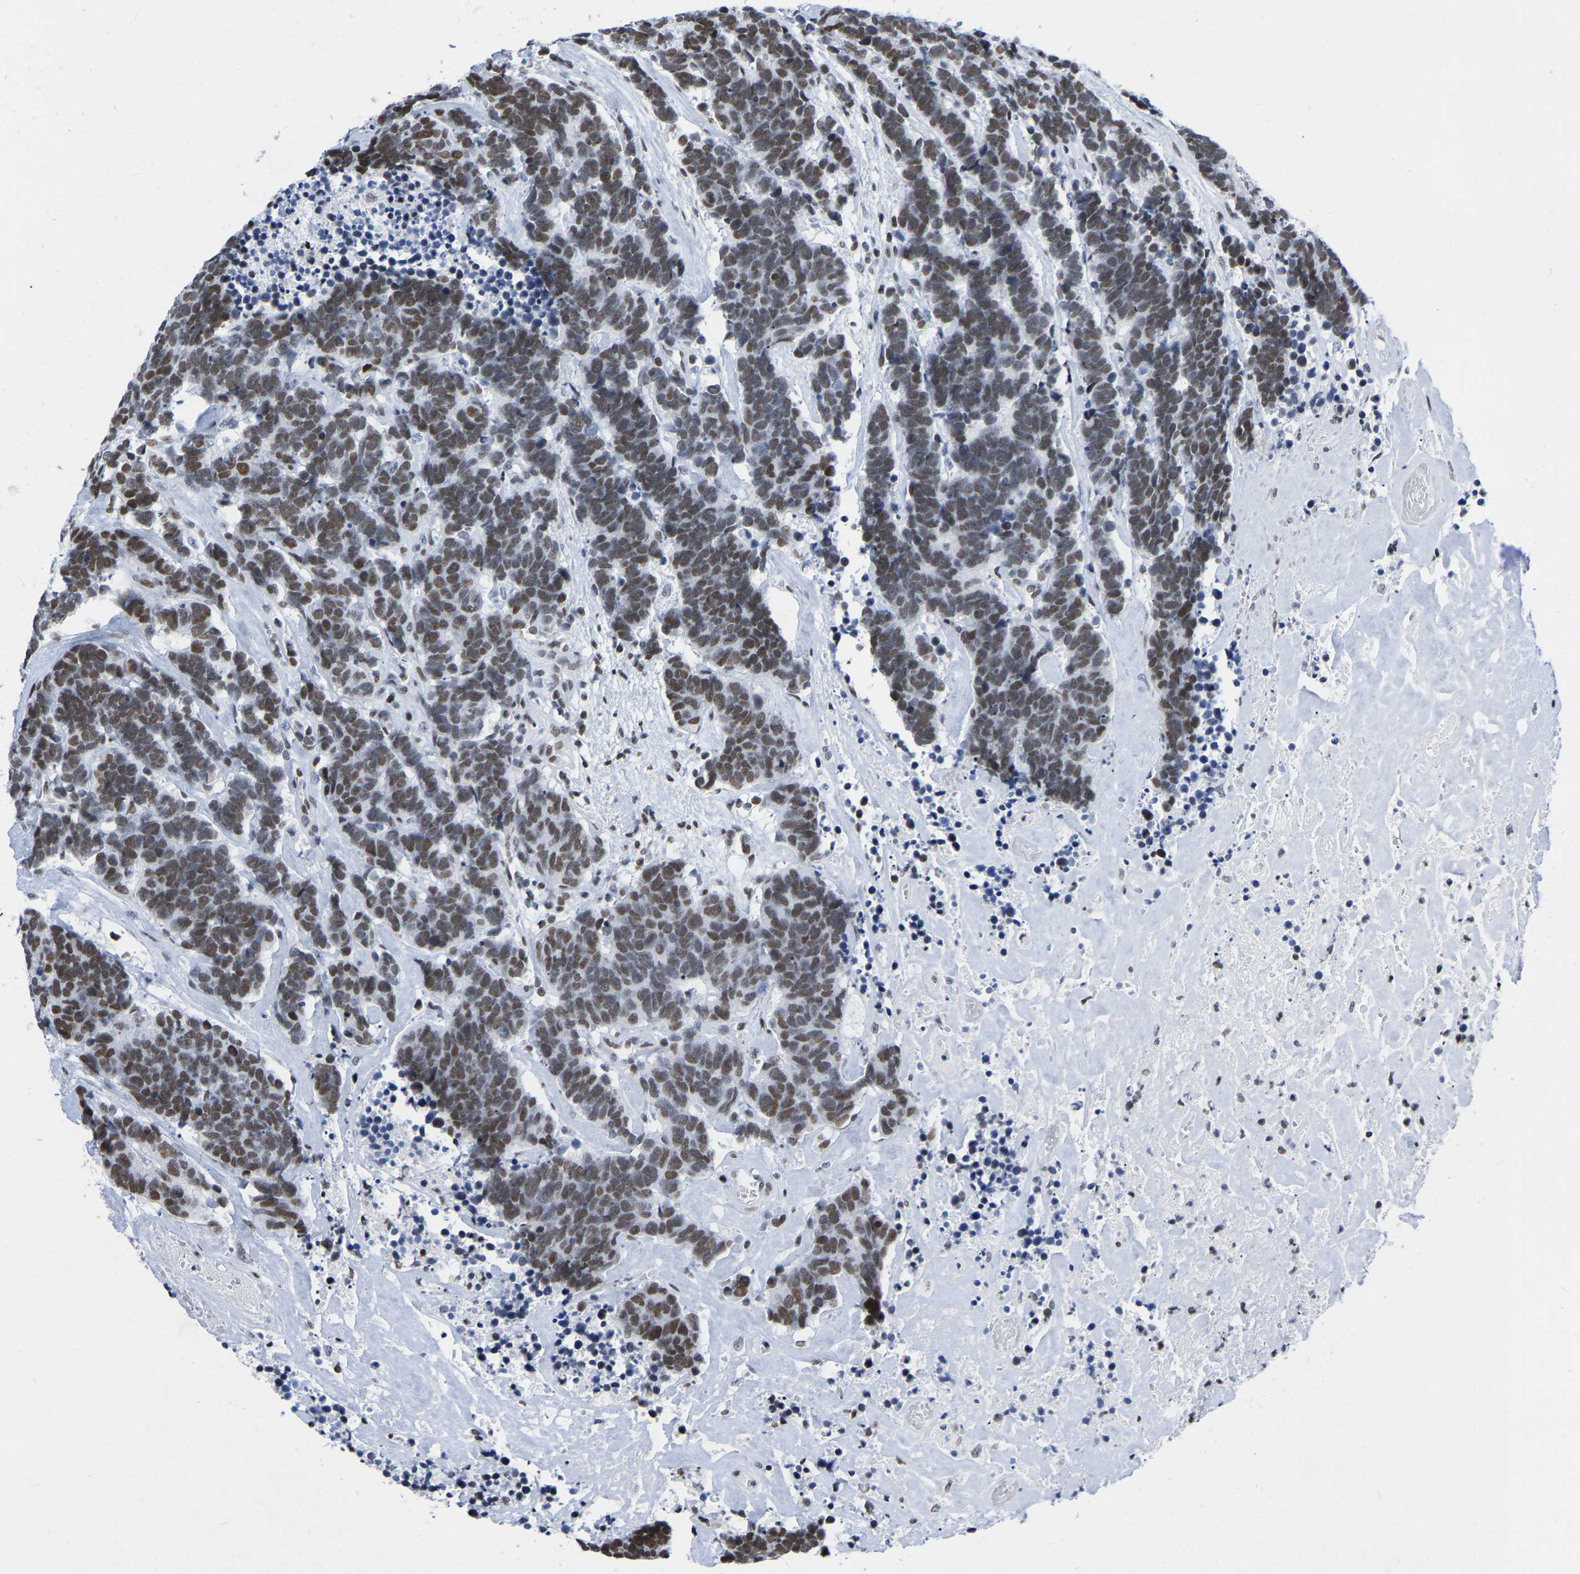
{"staining": {"intensity": "moderate", "quantity": "25%-75%", "location": "nuclear"}, "tissue": "carcinoid", "cell_type": "Tumor cells", "image_type": "cancer", "snomed": [{"axis": "morphology", "description": "Carcinoma, NOS"}, {"axis": "morphology", "description": "Carcinoid, malignant, NOS"}, {"axis": "topography", "description": "Urinary bladder"}], "caption": "A brown stain shows moderate nuclear expression of a protein in human carcinoma tumor cells. (brown staining indicates protein expression, while blue staining denotes nuclei).", "gene": "PRCC", "patient": {"sex": "male", "age": 57}}